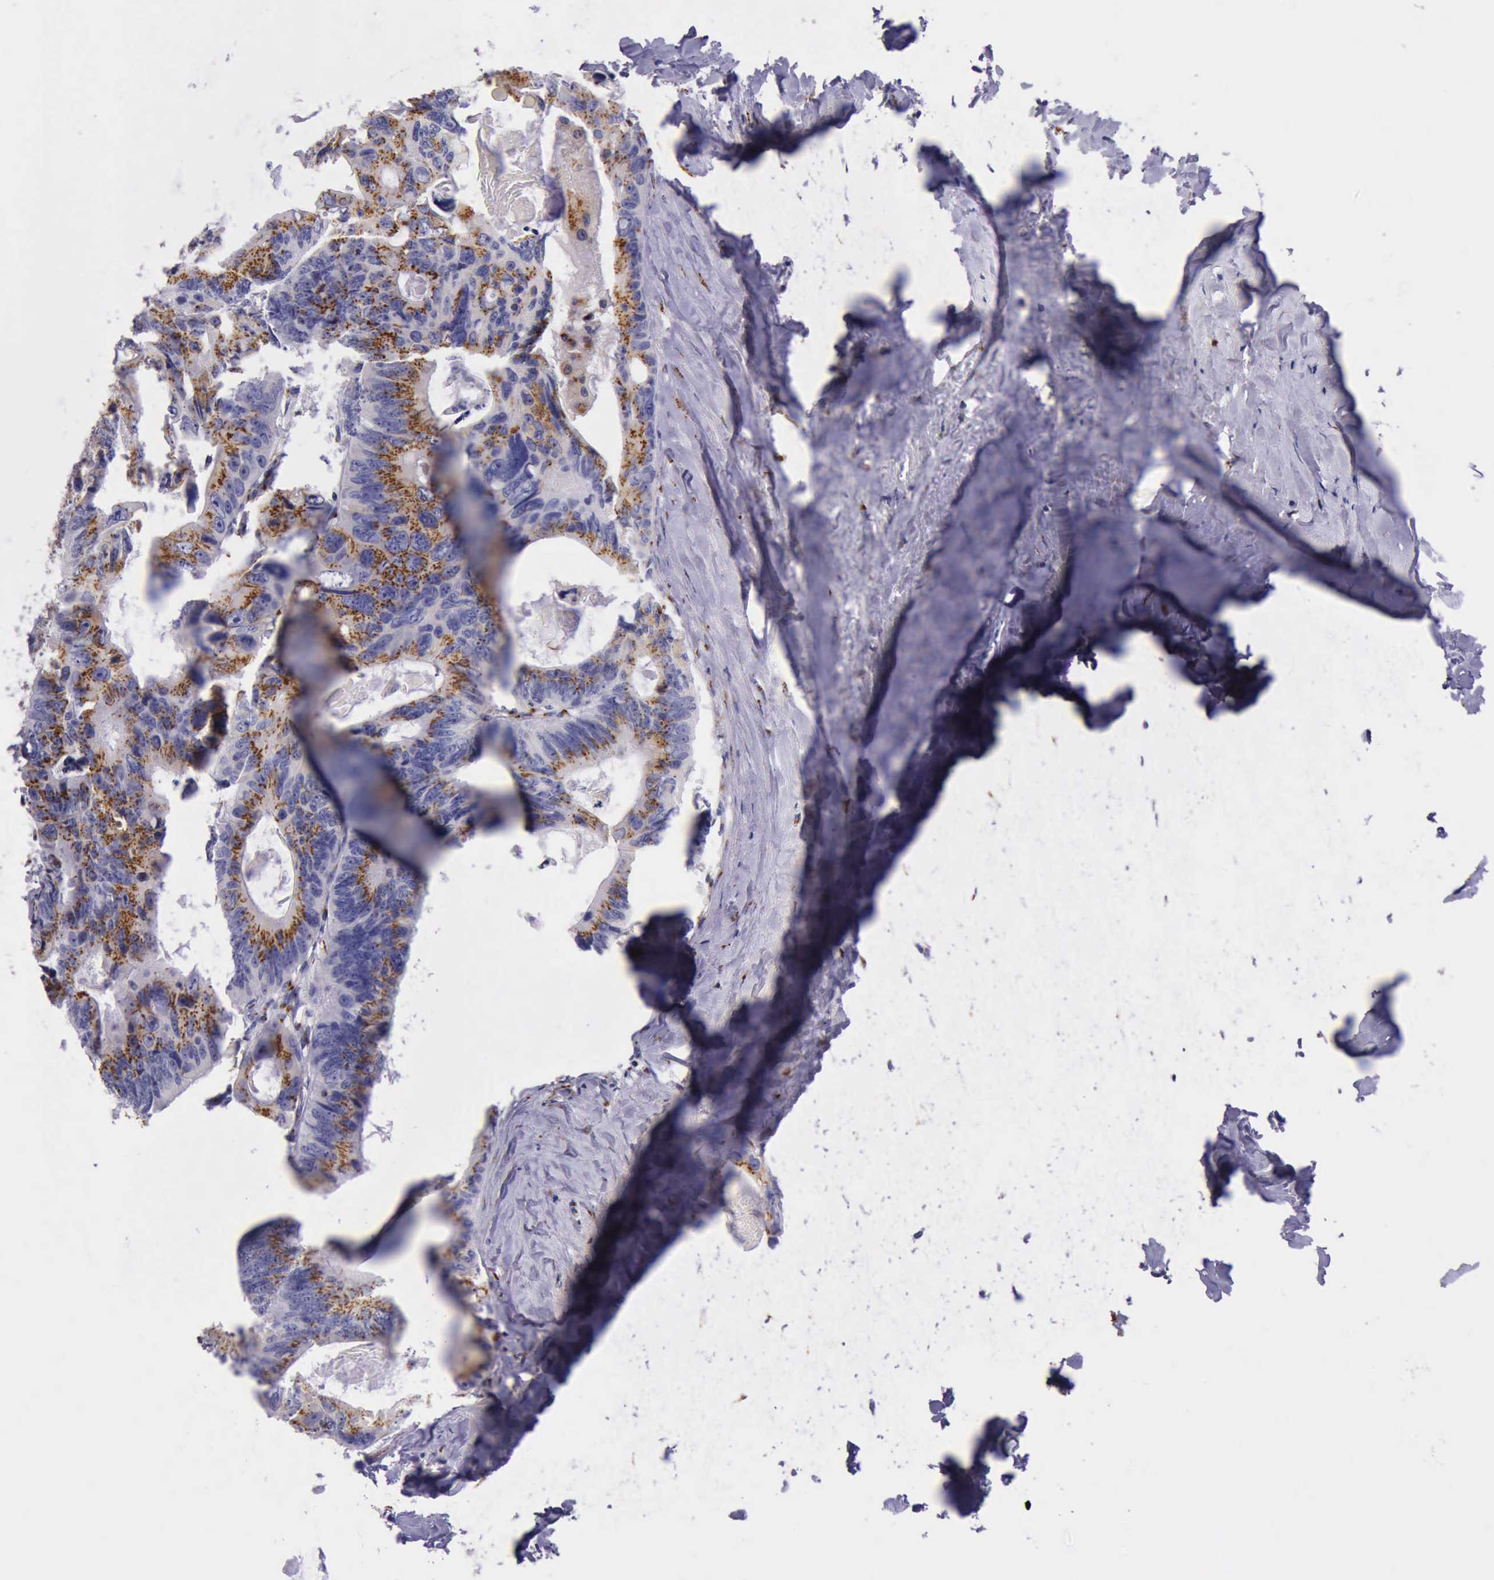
{"staining": {"intensity": "strong", "quantity": ">75%", "location": "cytoplasmic/membranous"}, "tissue": "colorectal cancer", "cell_type": "Tumor cells", "image_type": "cancer", "snomed": [{"axis": "morphology", "description": "Adenocarcinoma, NOS"}, {"axis": "topography", "description": "Colon"}], "caption": "Immunohistochemistry staining of colorectal cancer, which shows high levels of strong cytoplasmic/membranous staining in approximately >75% of tumor cells indicating strong cytoplasmic/membranous protein positivity. The staining was performed using DAB (brown) for protein detection and nuclei were counterstained in hematoxylin (blue).", "gene": "GOLGA5", "patient": {"sex": "female", "age": 55}}